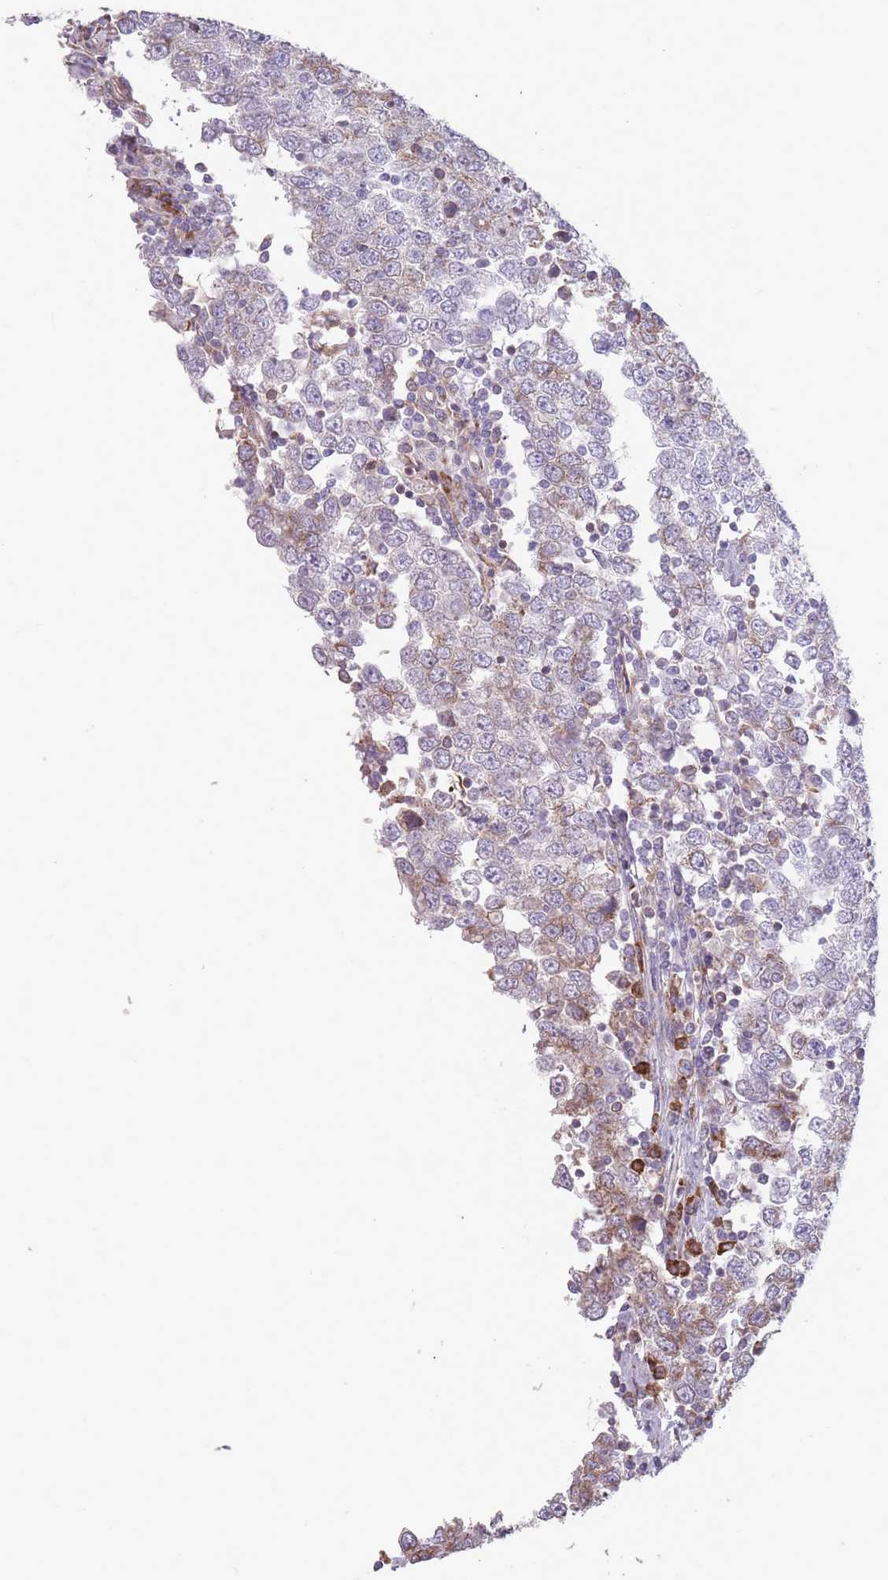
{"staining": {"intensity": "weak", "quantity": "25%-75%", "location": "cytoplasmic/membranous"}, "tissue": "testis cancer", "cell_type": "Tumor cells", "image_type": "cancer", "snomed": [{"axis": "morphology", "description": "Seminoma, NOS"}, {"axis": "morphology", "description": "Carcinoma, Embryonal, NOS"}, {"axis": "topography", "description": "Testis"}], "caption": "A brown stain shows weak cytoplasmic/membranous positivity of a protein in testis cancer tumor cells. Nuclei are stained in blue.", "gene": "TRAPPC5", "patient": {"sex": "male", "age": 28}}